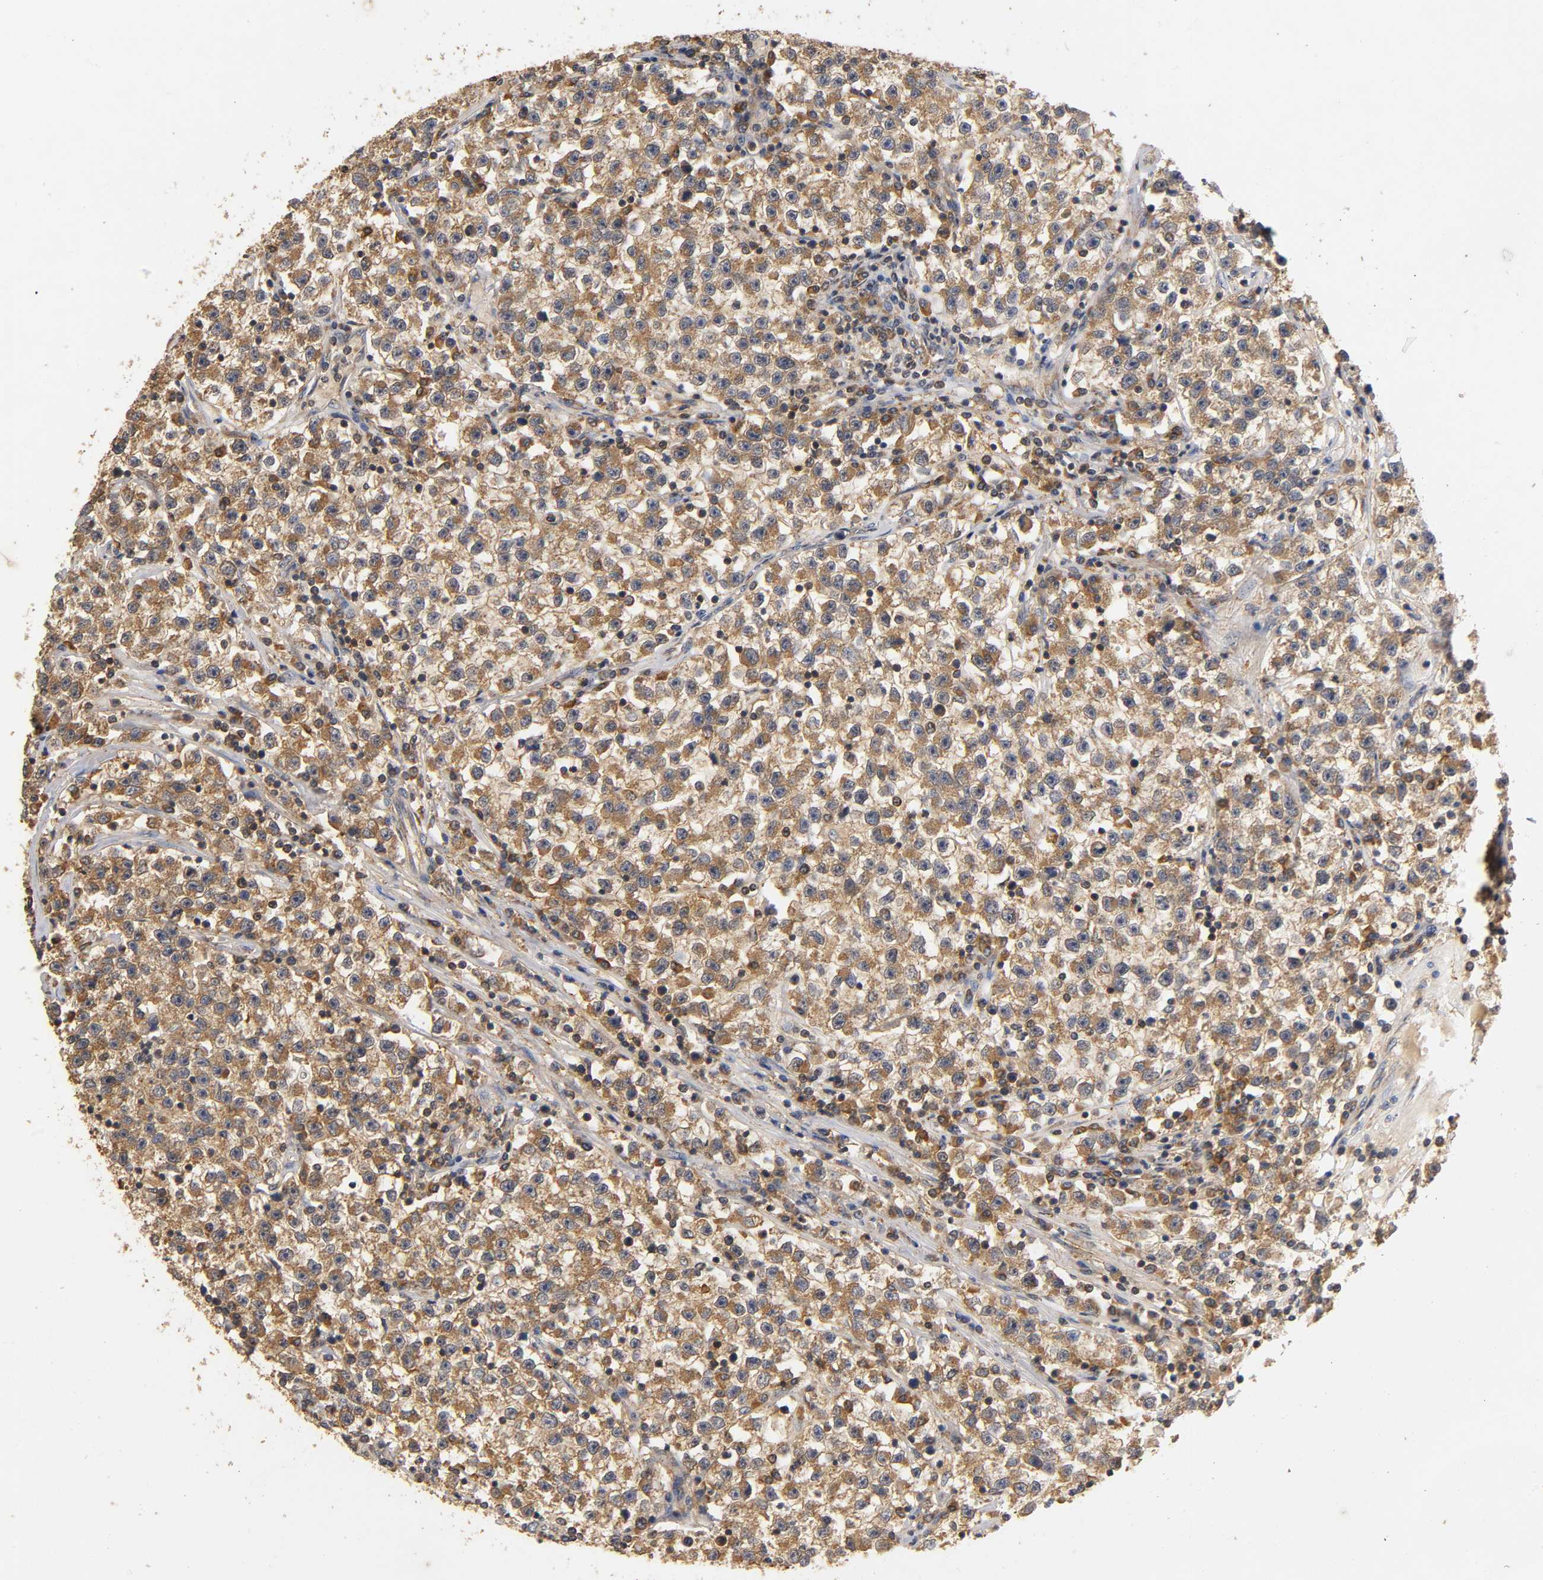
{"staining": {"intensity": "moderate", "quantity": ">75%", "location": "cytoplasmic/membranous"}, "tissue": "testis cancer", "cell_type": "Tumor cells", "image_type": "cancer", "snomed": [{"axis": "morphology", "description": "Seminoma, NOS"}, {"axis": "topography", "description": "Testis"}], "caption": "Protein staining displays moderate cytoplasmic/membranous positivity in about >75% of tumor cells in testis seminoma.", "gene": "SCAP", "patient": {"sex": "male", "age": 22}}